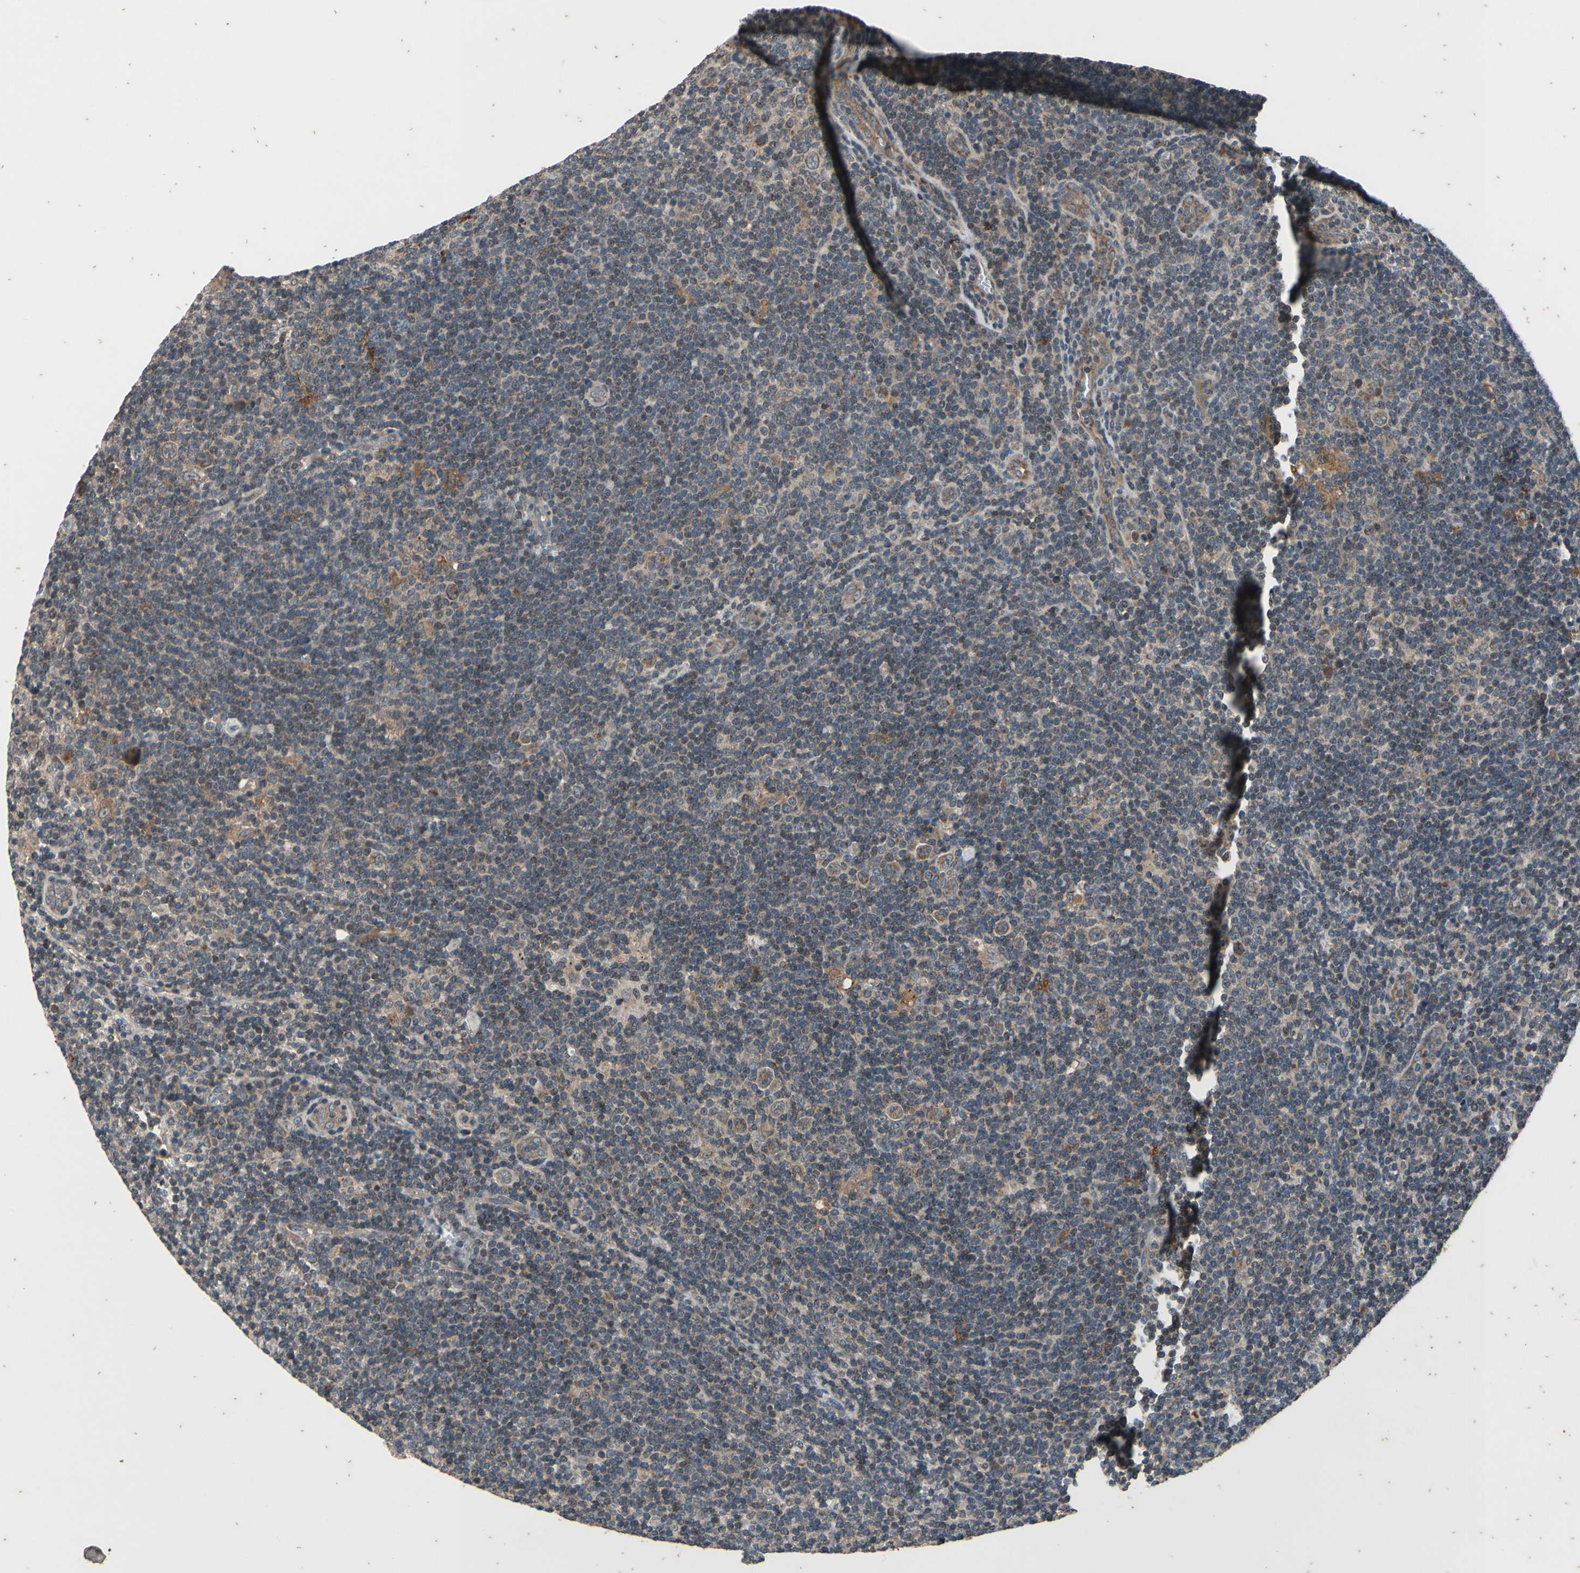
{"staining": {"intensity": "moderate", "quantity": ">75%", "location": "cytoplasmic/membranous"}, "tissue": "lymphoma", "cell_type": "Tumor cells", "image_type": "cancer", "snomed": [{"axis": "morphology", "description": "Hodgkin's disease, NOS"}, {"axis": "topography", "description": "Lymph node"}], "caption": "This is a photomicrograph of immunohistochemistry (IHC) staining of lymphoma, which shows moderate positivity in the cytoplasmic/membranous of tumor cells.", "gene": "MBTPS2", "patient": {"sex": "female", "age": 57}}